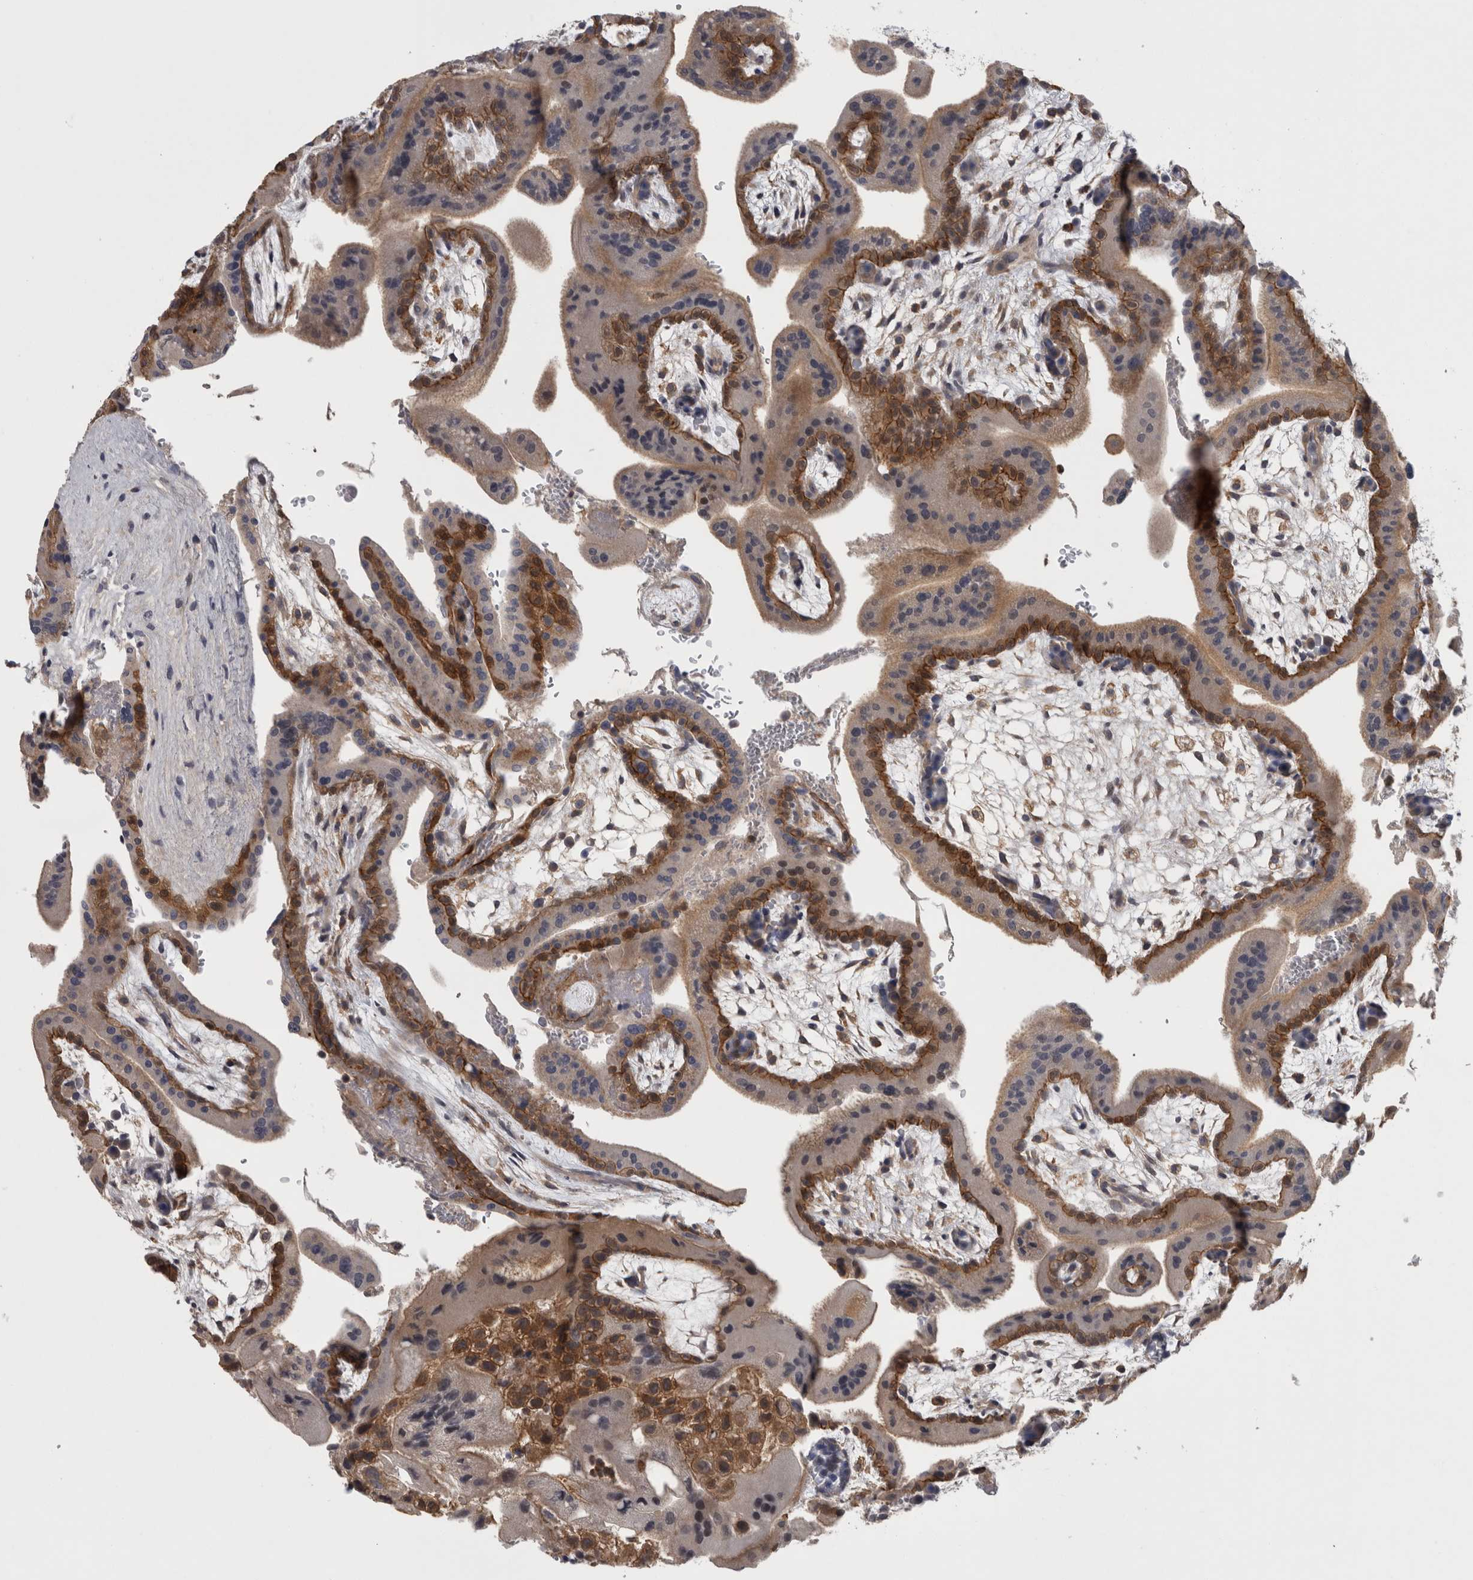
{"staining": {"intensity": "moderate", "quantity": ">75%", "location": "cytoplasmic/membranous"}, "tissue": "placenta", "cell_type": "Decidual cells", "image_type": "normal", "snomed": [{"axis": "morphology", "description": "Normal tissue, NOS"}, {"axis": "topography", "description": "Placenta"}], "caption": "Protein expression analysis of normal placenta shows moderate cytoplasmic/membranous expression in approximately >75% of decidual cells.", "gene": "PRKCI", "patient": {"sex": "female", "age": 35}}